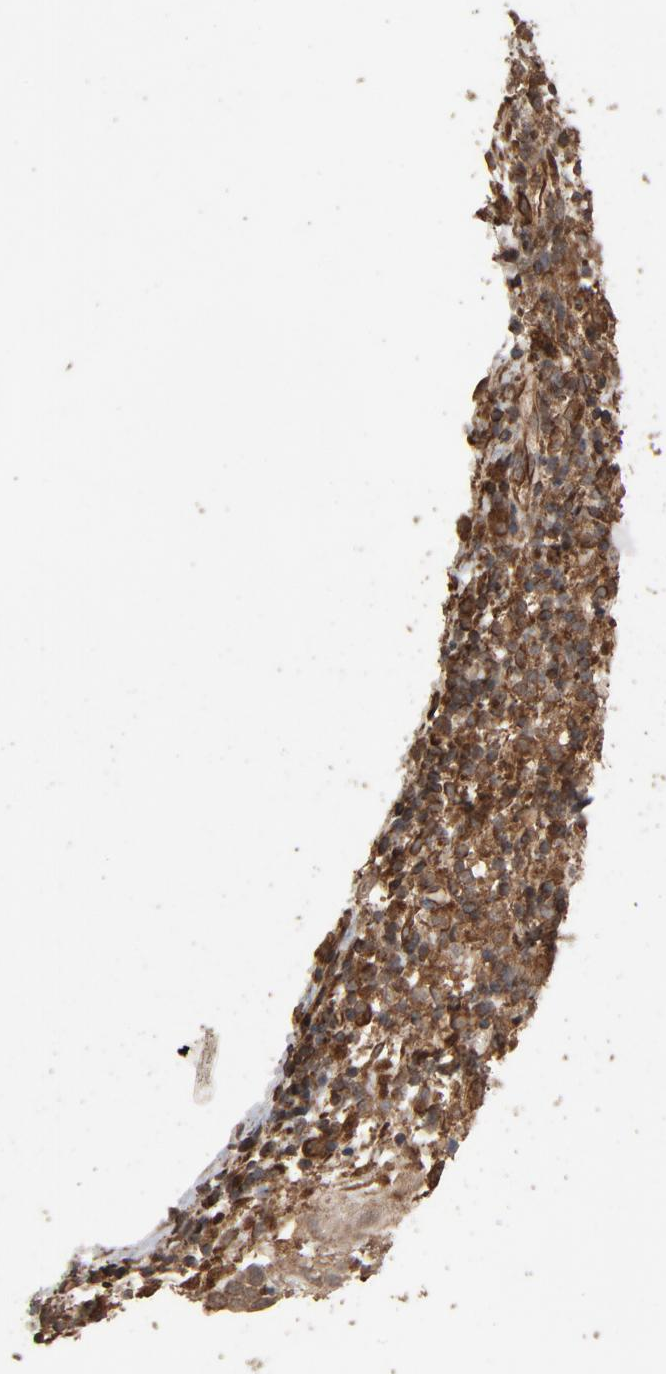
{"staining": {"intensity": "weak", "quantity": ">75%", "location": "cytoplasmic/membranous"}, "tissue": "cervical cancer", "cell_type": "Tumor cells", "image_type": "cancer", "snomed": [{"axis": "morphology", "description": "Normal tissue, NOS"}, {"axis": "morphology", "description": "Squamous cell carcinoma, NOS"}, {"axis": "topography", "description": "Cervix"}], "caption": "Immunohistochemistry (IHC) photomicrograph of neoplastic tissue: human cervical cancer stained using immunohistochemistry exhibits low levels of weak protein expression localized specifically in the cytoplasmic/membranous of tumor cells, appearing as a cytoplasmic/membranous brown color.", "gene": "RPS6KA6", "patient": {"sex": "female", "age": 67}}